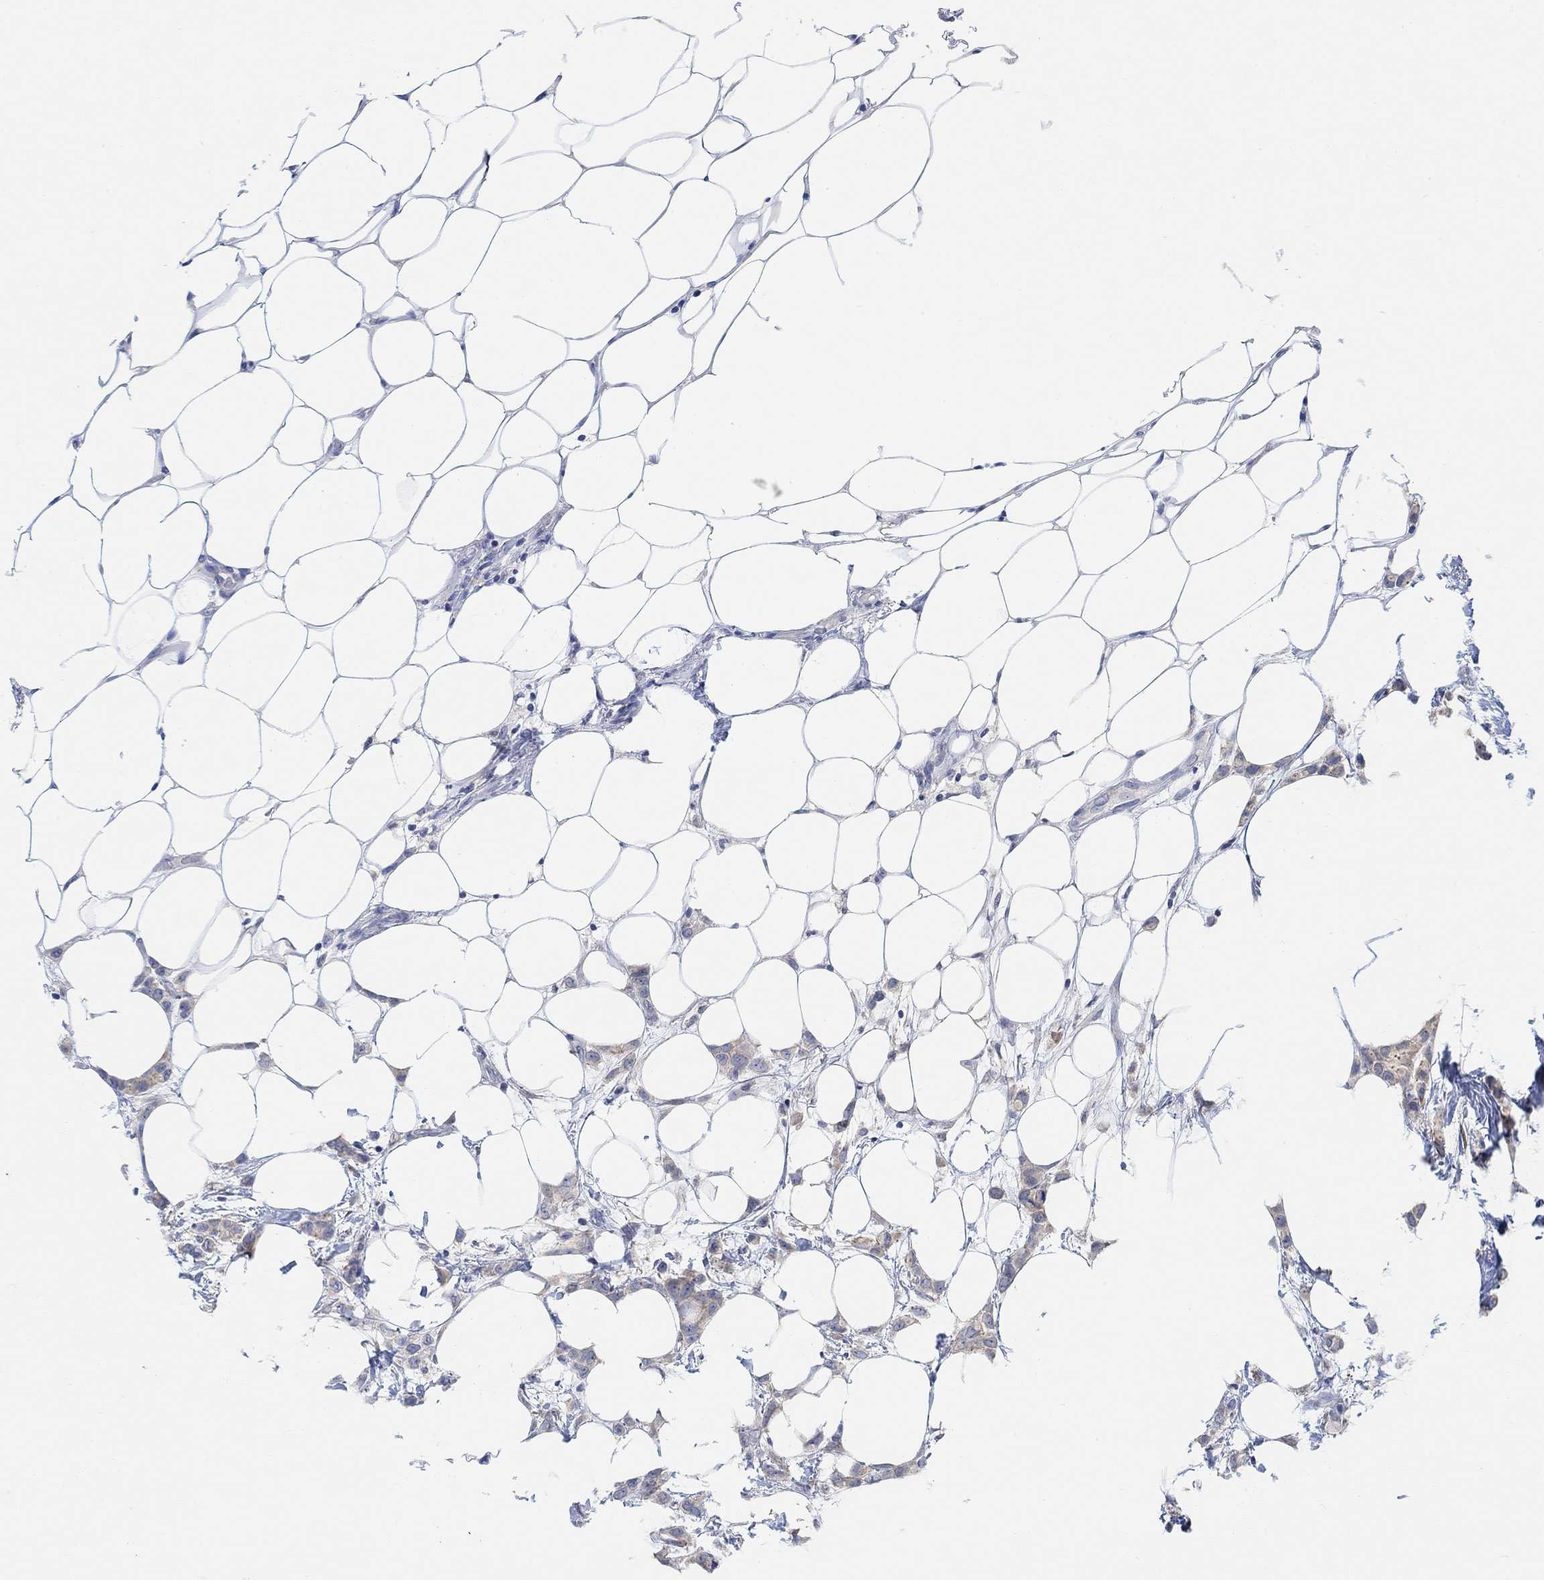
{"staining": {"intensity": "weak", "quantity": "25%-75%", "location": "cytoplasmic/membranous"}, "tissue": "breast cancer", "cell_type": "Tumor cells", "image_type": "cancer", "snomed": [{"axis": "morphology", "description": "Lobular carcinoma"}, {"axis": "topography", "description": "Breast"}], "caption": "Weak cytoplasmic/membranous positivity is appreciated in approximately 25%-75% of tumor cells in breast cancer.", "gene": "RIMS1", "patient": {"sex": "female", "age": 66}}